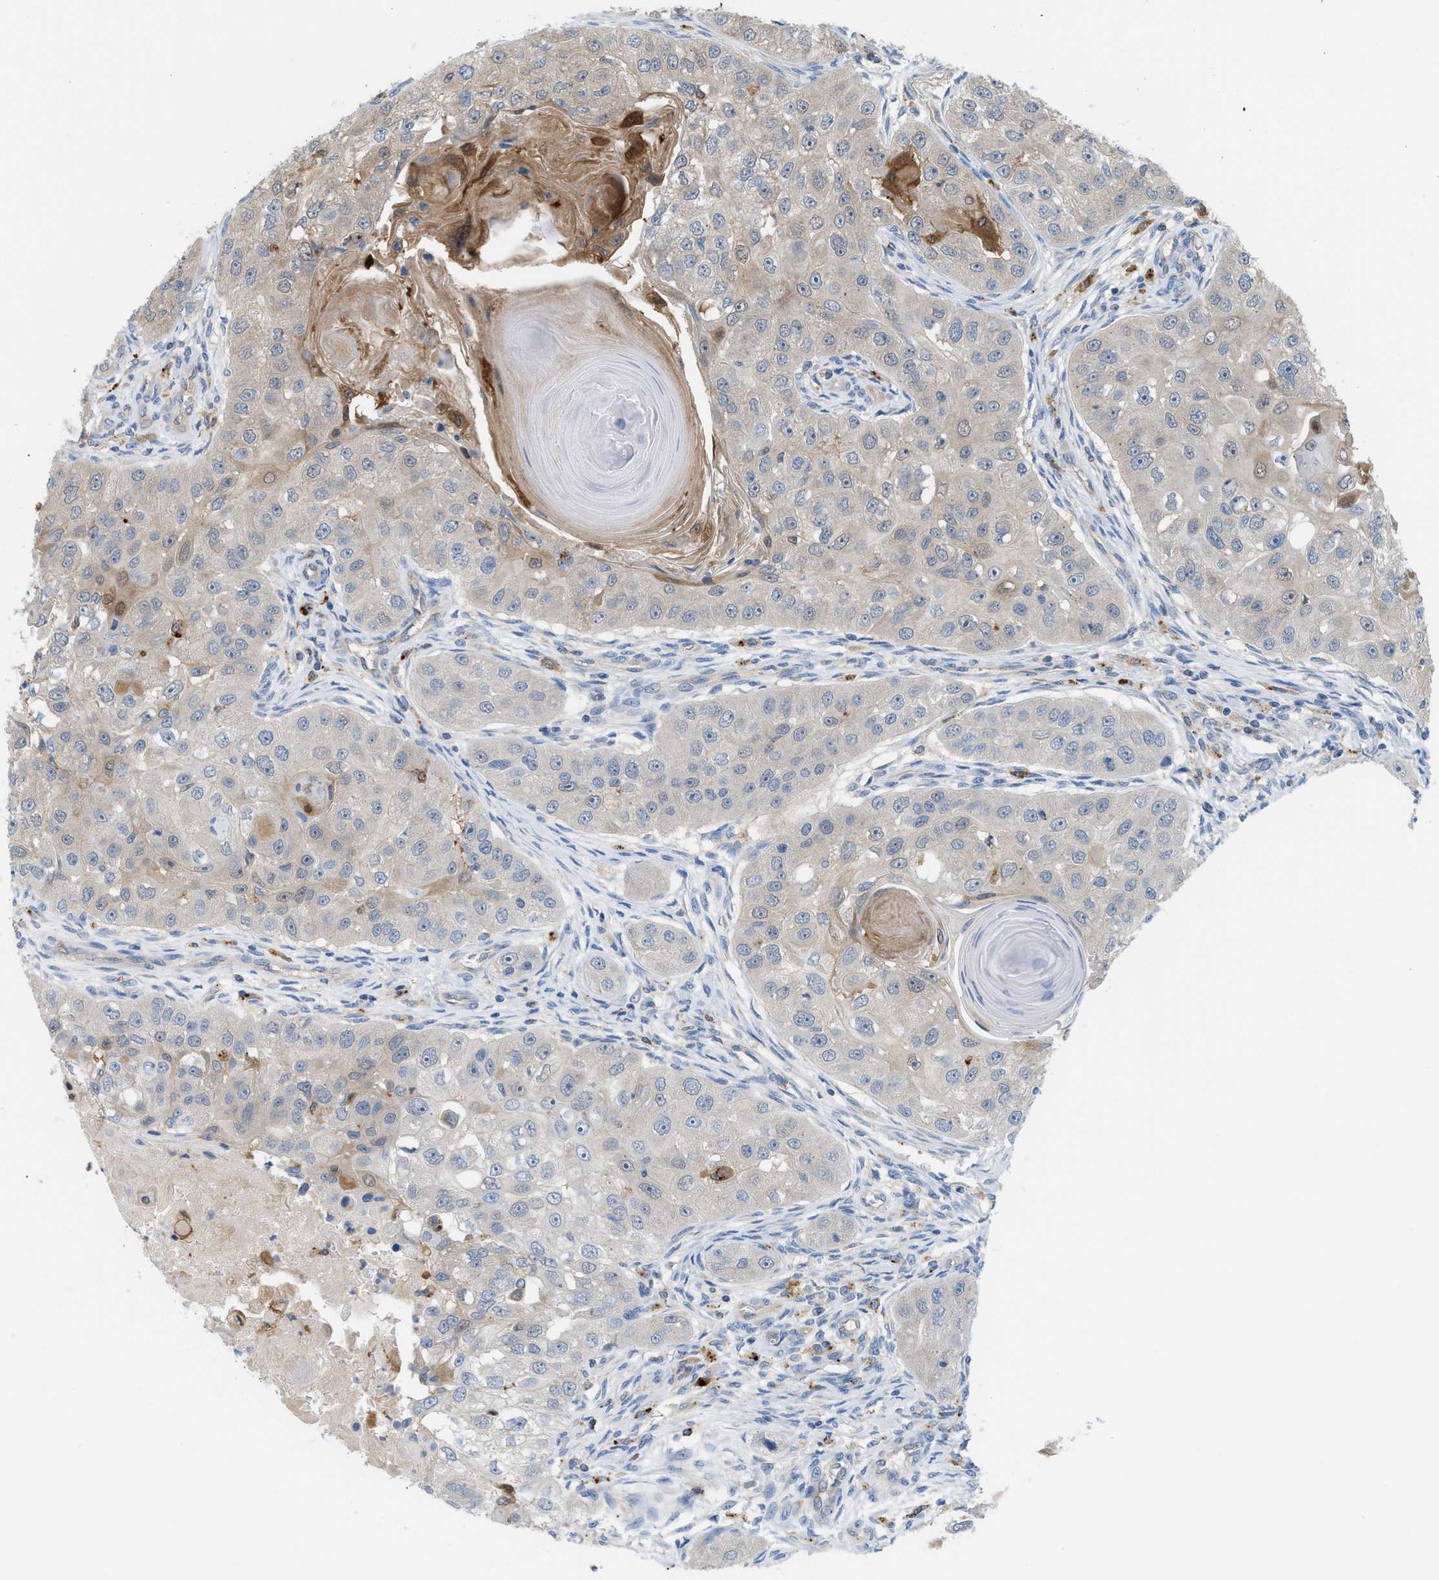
{"staining": {"intensity": "weak", "quantity": "25%-75%", "location": "cytoplasmic/membranous"}, "tissue": "head and neck cancer", "cell_type": "Tumor cells", "image_type": "cancer", "snomed": [{"axis": "morphology", "description": "Normal tissue, NOS"}, {"axis": "morphology", "description": "Squamous cell carcinoma, NOS"}, {"axis": "topography", "description": "Skeletal muscle"}, {"axis": "topography", "description": "Head-Neck"}], "caption": "Tumor cells display weak cytoplasmic/membranous expression in about 25%-75% of cells in squamous cell carcinoma (head and neck). The protein of interest is shown in brown color, while the nuclei are stained blue.", "gene": "CSTB", "patient": {"sex": "male", "age": 51}}